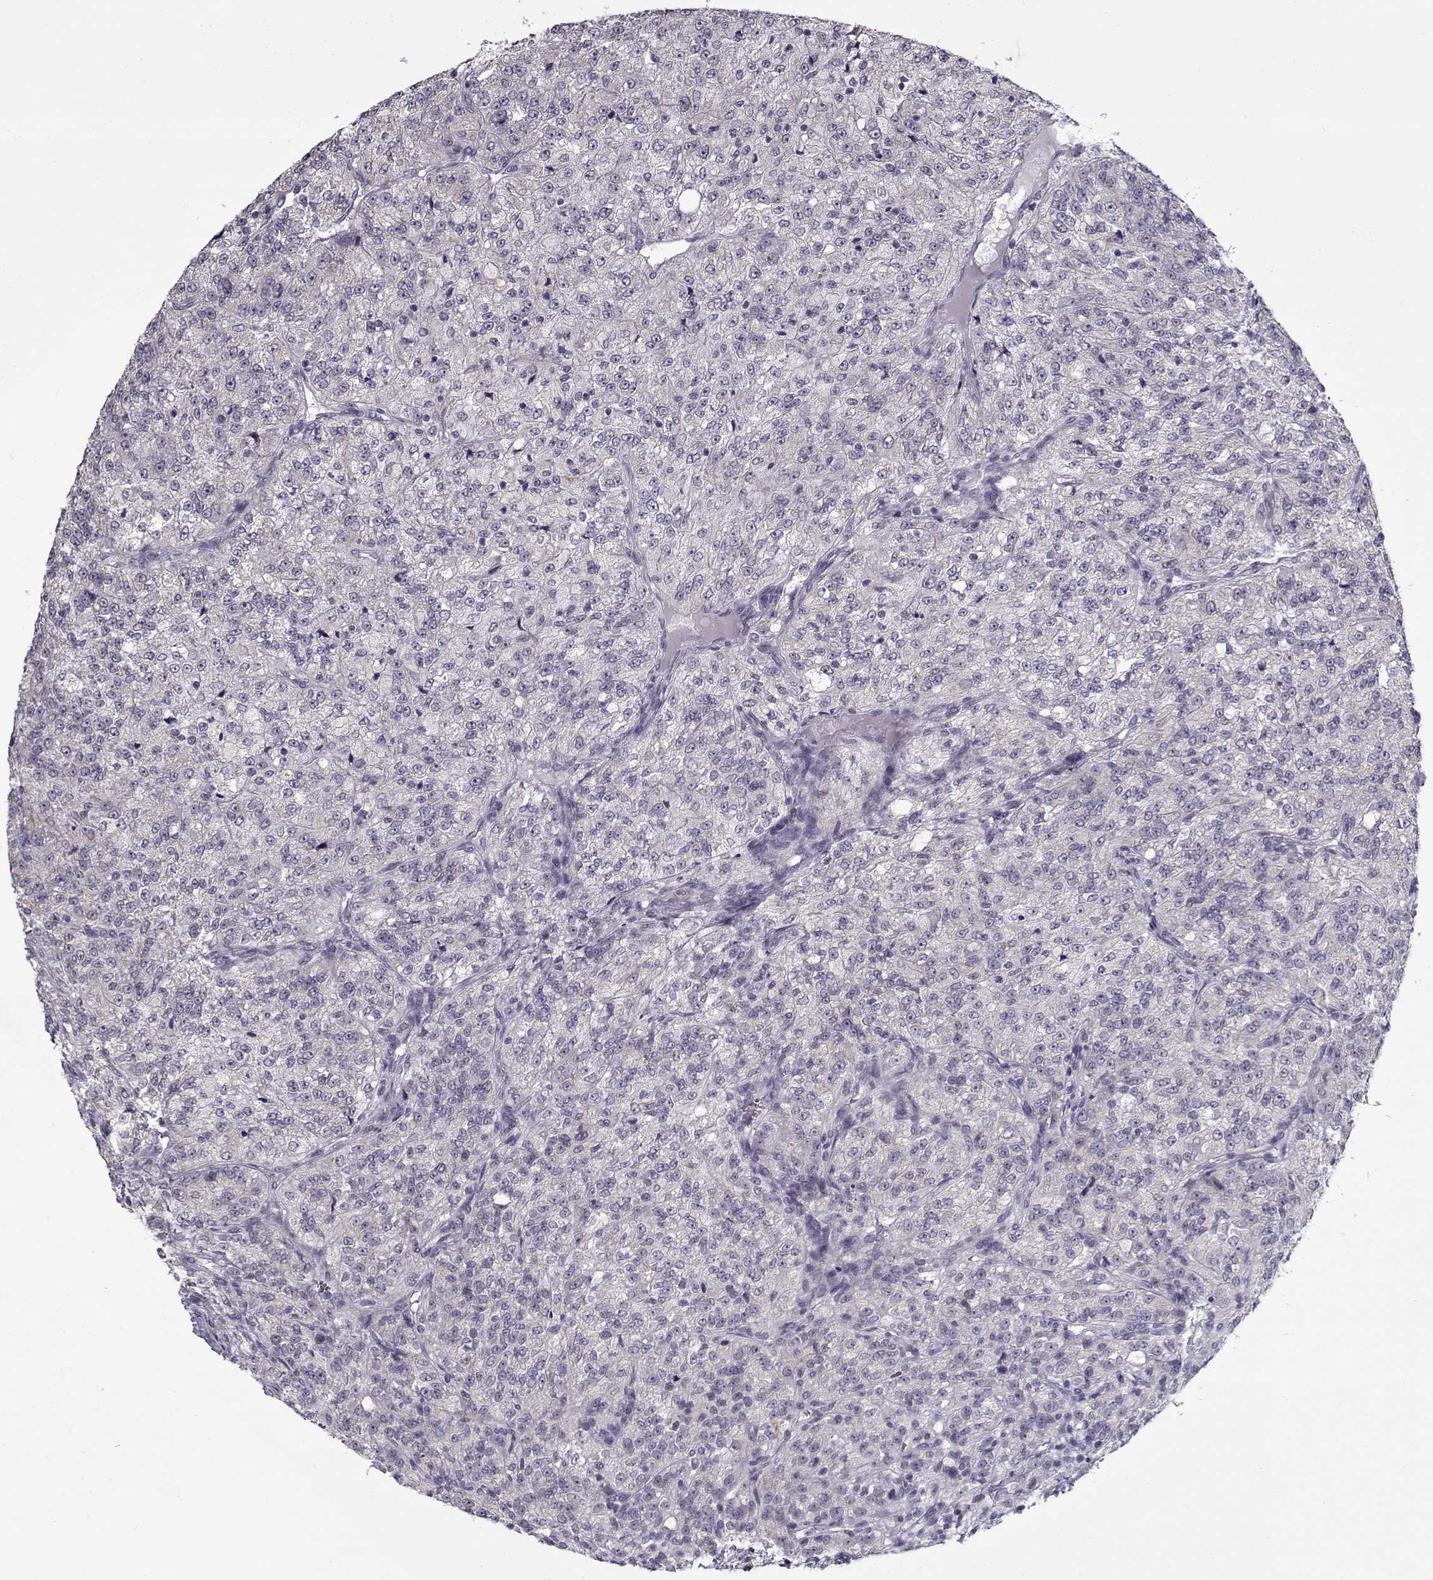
{"staining": {"intensity": "negative", "quantity": "none", "location": "none"}, "tissue": "renal cancer", "cell_type": "Tumor cells", "image_type": "cancer", "snomed": [{"axis": "morphology", "description": "Adenocarcinoma, NOS"}, {"axis": "topography", "description": "Kidney"}], "caption": "The histopathology image reveals no staining of tumor cells in renal cancer (adenocarcinoma).", "gene": "SEC16B", "patient": {"sex": "female", "age": 63}}